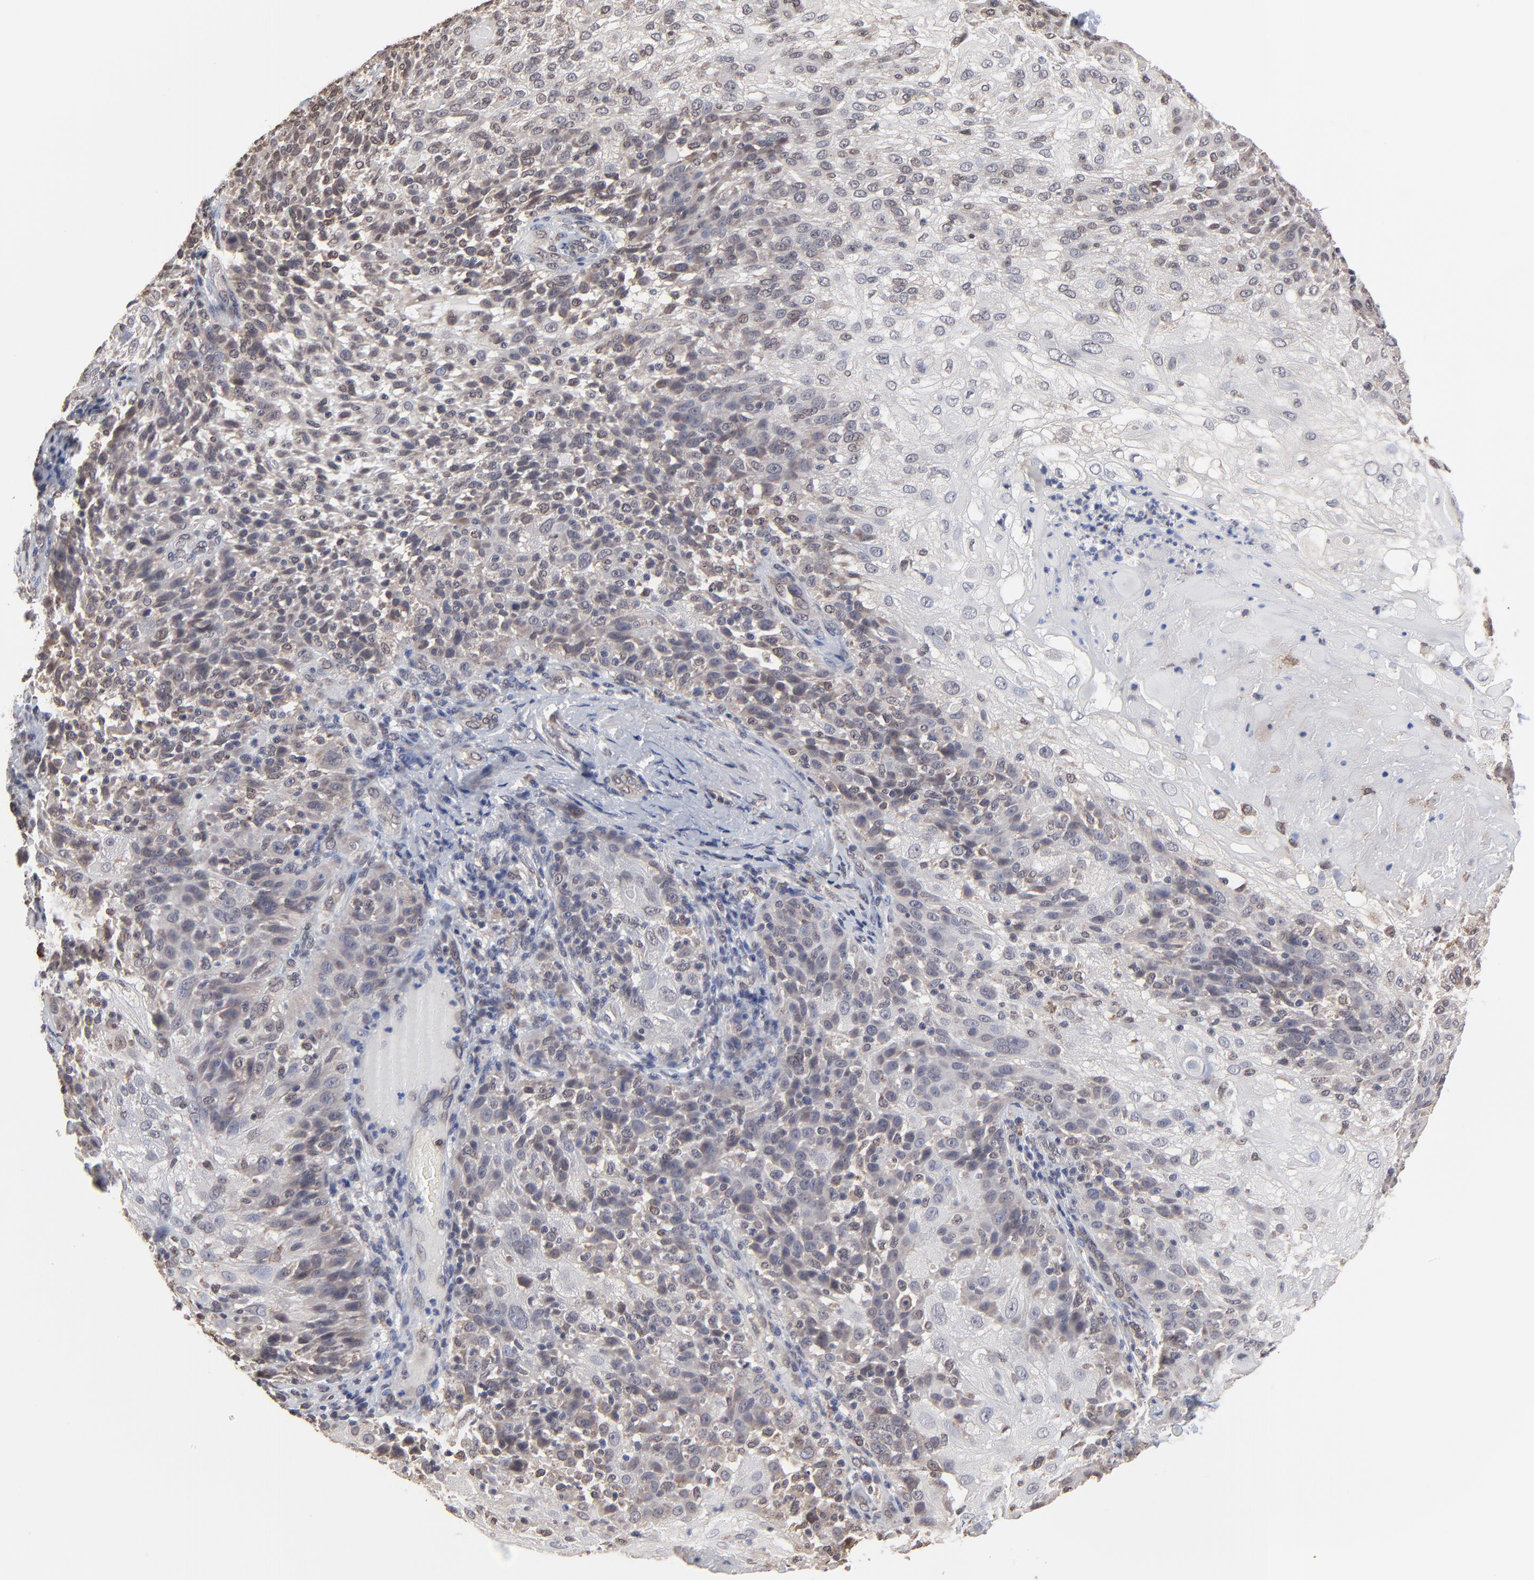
{"staining": {"intensity": "weak", "quantity": "<25%", "location": "cytoplasmic/membranous"}, "tissue": "skin cancer", "cell_type": "Tumor cells", "image_type": "cancer", "snomed": [{"axis": "morphology", "description": "Normal tissue, NOS"}, {"axis": "morphology", "description": "Squamous cell carcinoma, NOS"}, {"axis": "topography", "description": "Skin"}], "caption": "An image of skin cancer (squamous cell carcinoma) stained for a protein demonstrates no brown staining in tumor cells.", "gene": "CHM", "patient": {"sex": "female", "age": 83}}